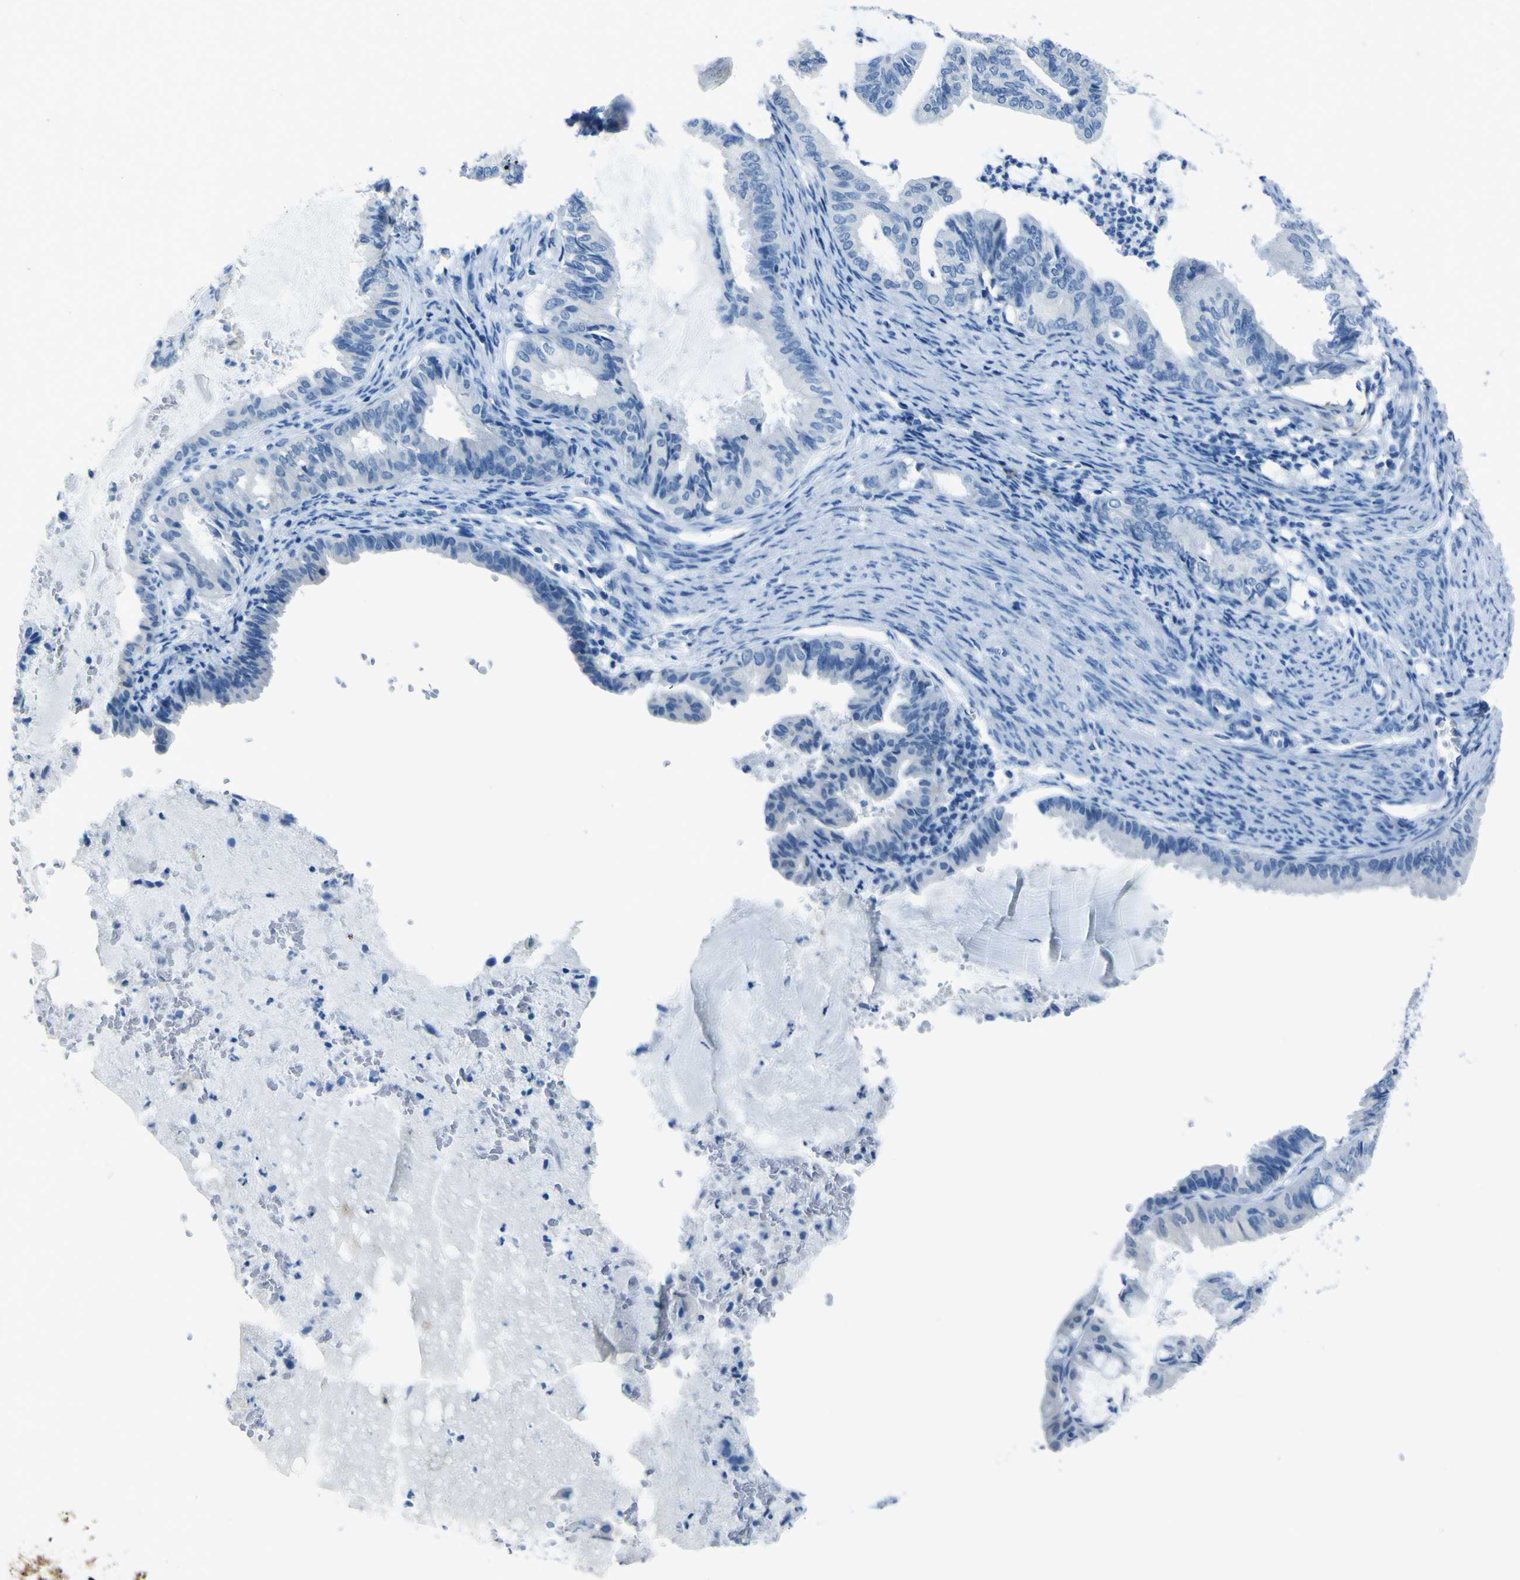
{"staining": {"intensity": "negative", "quantity": "none", "location": "none"}, "tissue": "endometrial cancer", "cell_type": "Tumor cells", "image_type": "cancer", "snomed": [{"axis": "morphology", "description": "Adenocarcinoma, NOS"}, {"axis": "topography", "description": "Endometrium"}], "caption": "IHC micrograph of human endometrial cancer stained for a protein (brown), which exhibits no expression in tumor cells.", "gene": "PHKG1", "patient": {"sex": "female", "age": 86}}